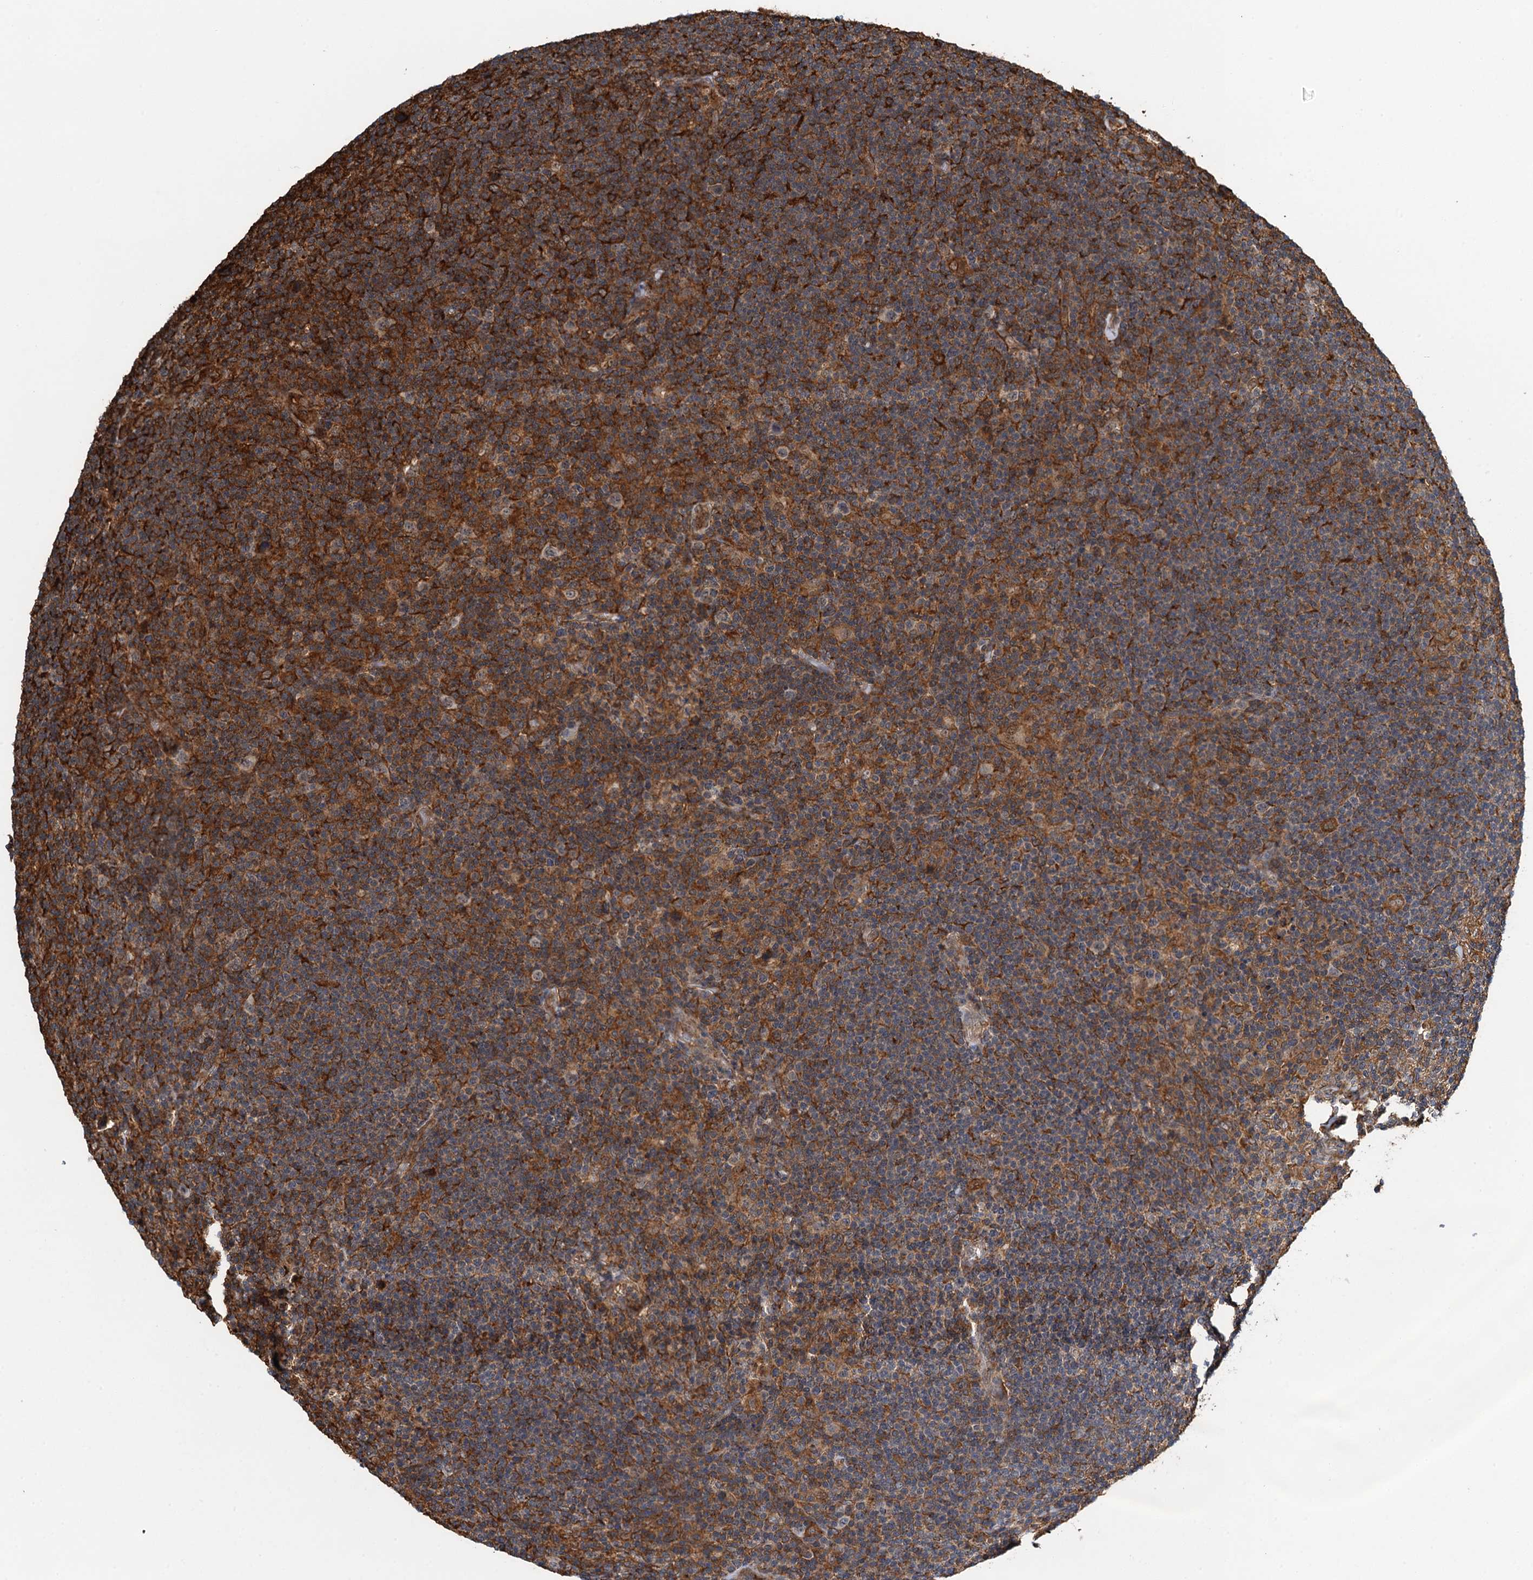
{"staining": {"intensity": "weak", "quantity": "25%-75%", "location": "cytoplasmic/membranous"}, "tissue": "lymphoma", "cell_type": "Tumor cells", "image_type": "cancer", "snomed": [{"axis": "morphology", "description": "Hodgkin's disease, NOS"}, {"axis": "topography", "description": "Lymph node"}], "caption": "High-magnification brightfield microscopy of Hodgkin's disease stained with DAB (3,3'-diaminobenzidine) (brown) and counterstained with hematoxylin (blue). tumor cells exhibit weak cytoplasmic/membranous positivity is present in approximately25%-75% of cells.", "gene": "WHAMM", "patient": {"sex": "female", "age": 57}}